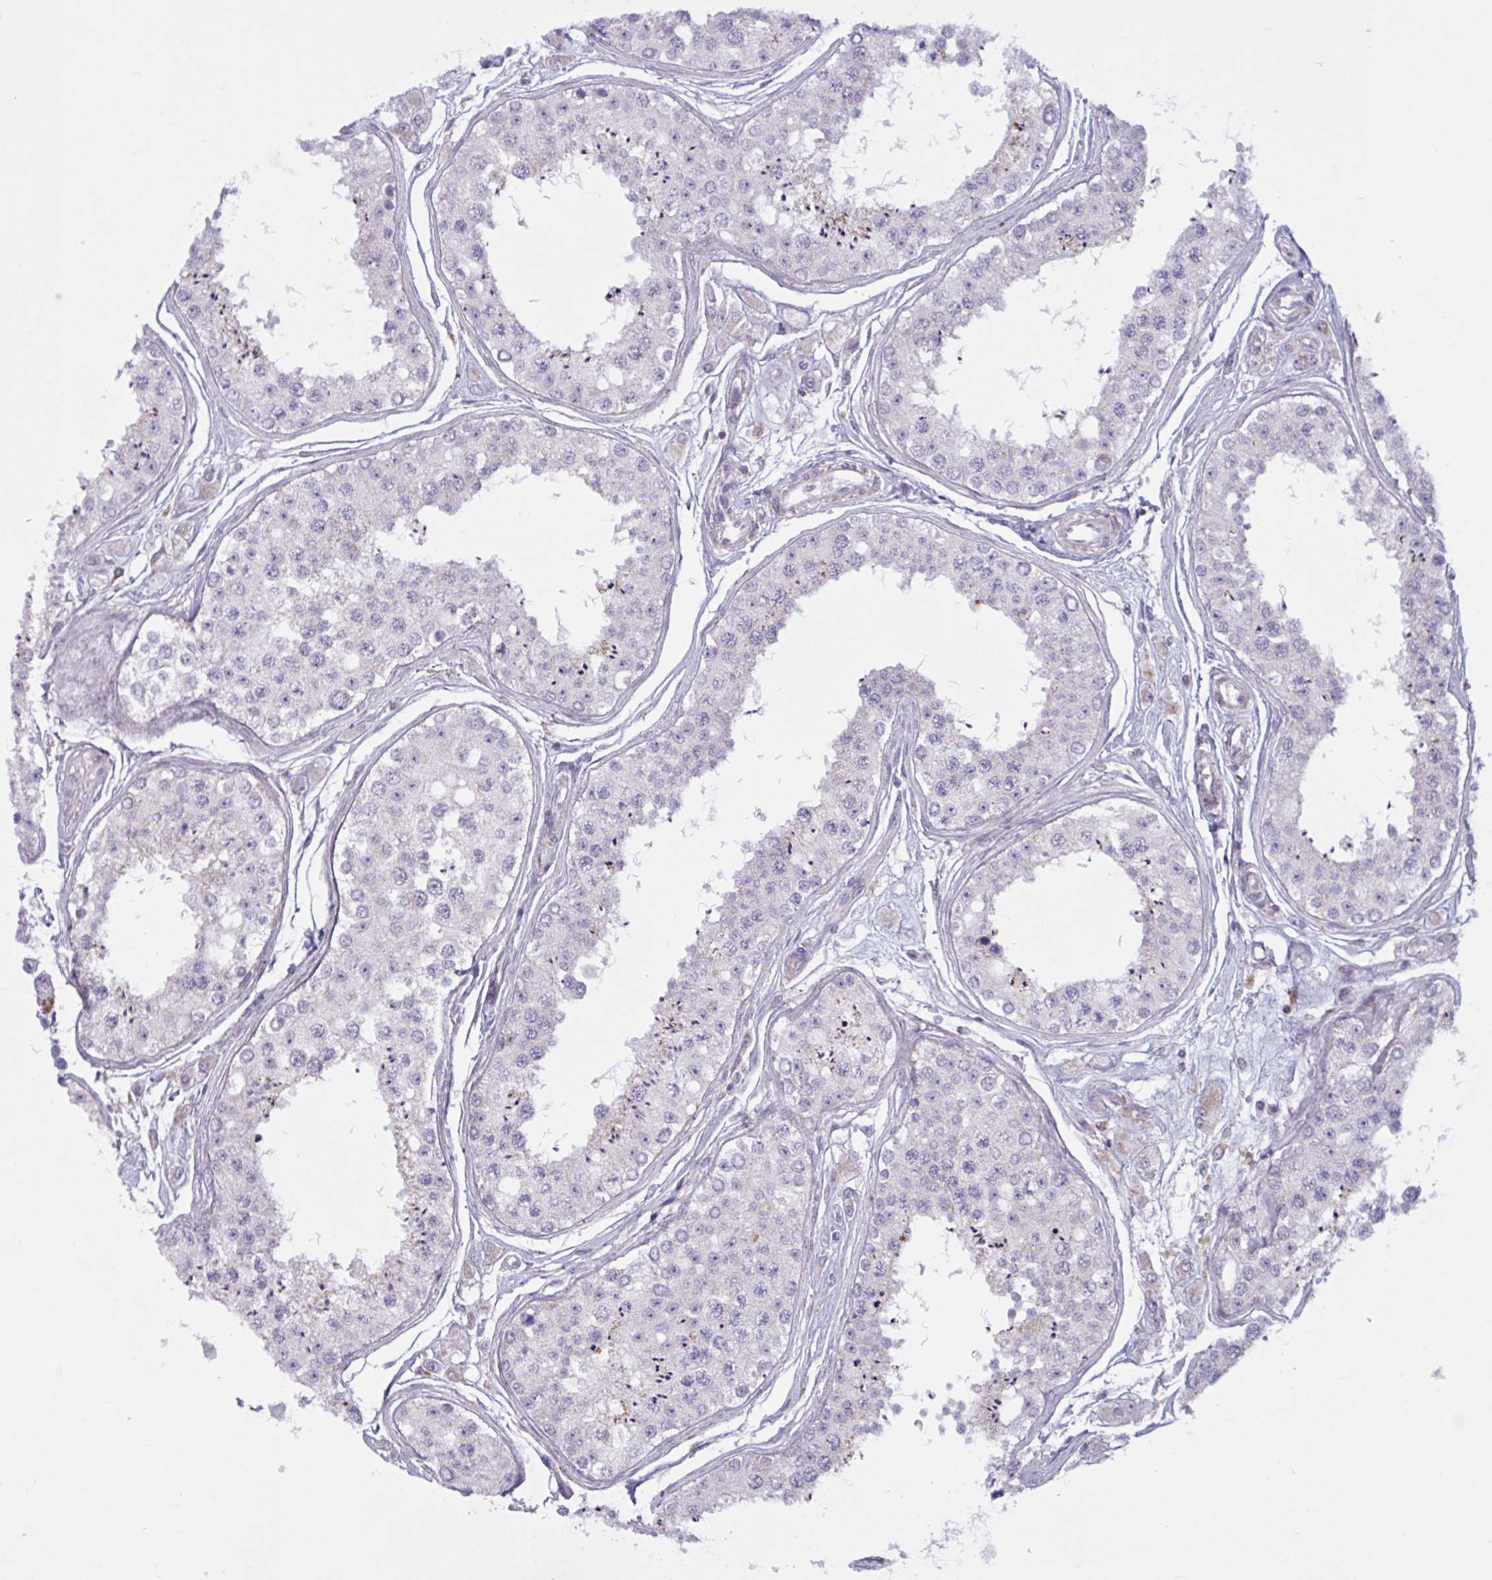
{"staining": {"intensity": "negative", "quantity": "none", "location": "none"}, "tissue": "testis", "cell_type": "Cells in seminiferous ducts", "image_type": "normal", "snomed": [{"axis": "morphology", "description": "Normal tissue, NOS"}, {"axis": "topography", "description": "Testis"}], "caption": "The immunohistochemistry (IHC) micrograph has no significant staining in cells in seminiferous ducts of testis. (DAB (3,3'-diaminobenzidine) immunohistochemistry visualized using brightfield microscopy, high magnification).", "gene": "ATG9A", "patient": {"sex": "male", "age": 25}}